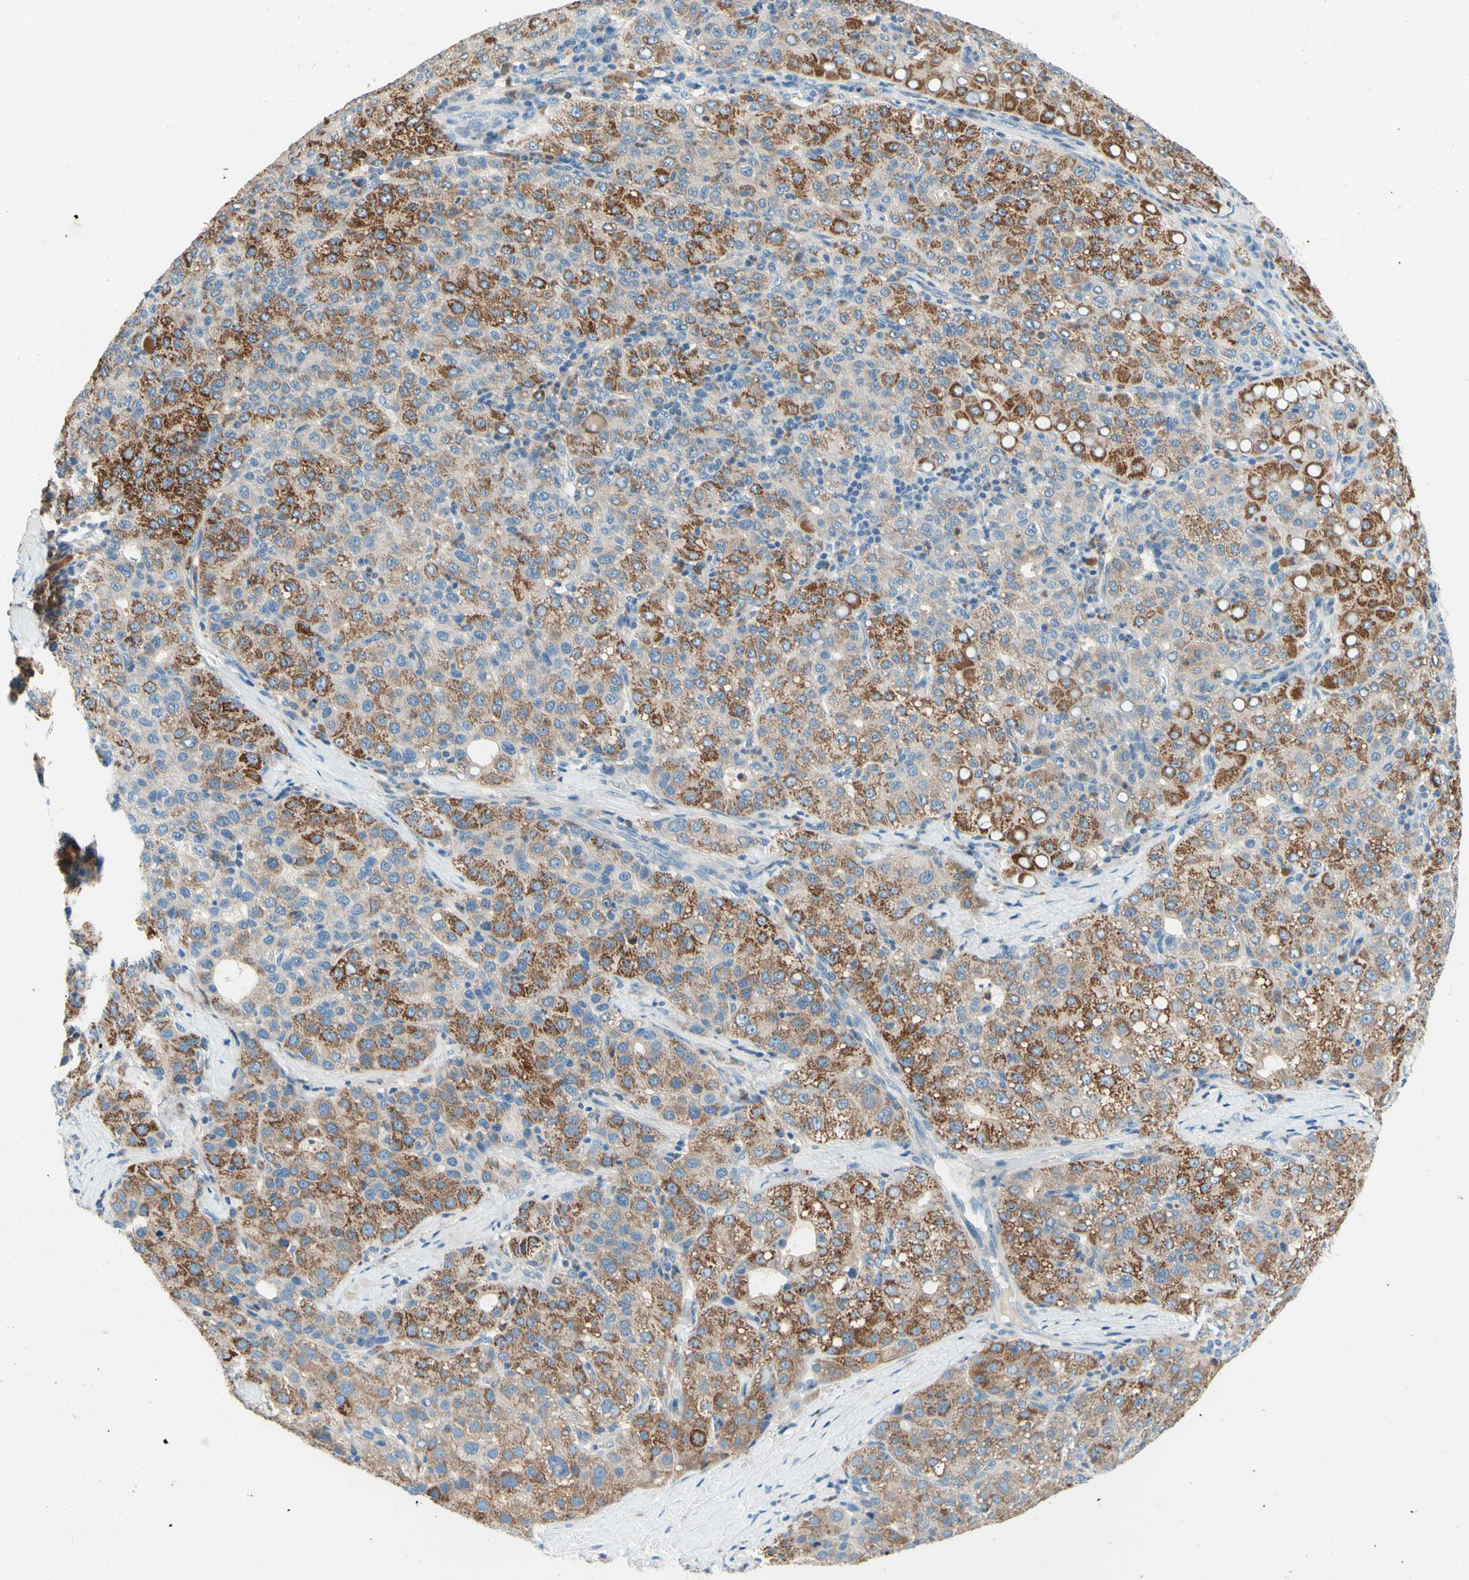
{"staining": {"intensity": "moderate", "quantity": "25%-75%", "location": "cytoplasmic/membranous"}, "tissue": "liver cancer", "cell_type": "Tumor cells", "image_type": "cancer", "snomed": [{"axis": "morphology", "description": "Carcinoma, Hepatocellular, NOS"}, {"axis": "topography", "description": "Liver"}], "caption": "This is an image of IHC staining of liver hepatocellular carcinoma, which shows moderate staining in the cytoplasmic/membranous of tumor cells.", "gene": "SIGLEC9", "patient": {"sex": "male", "age": 65}}